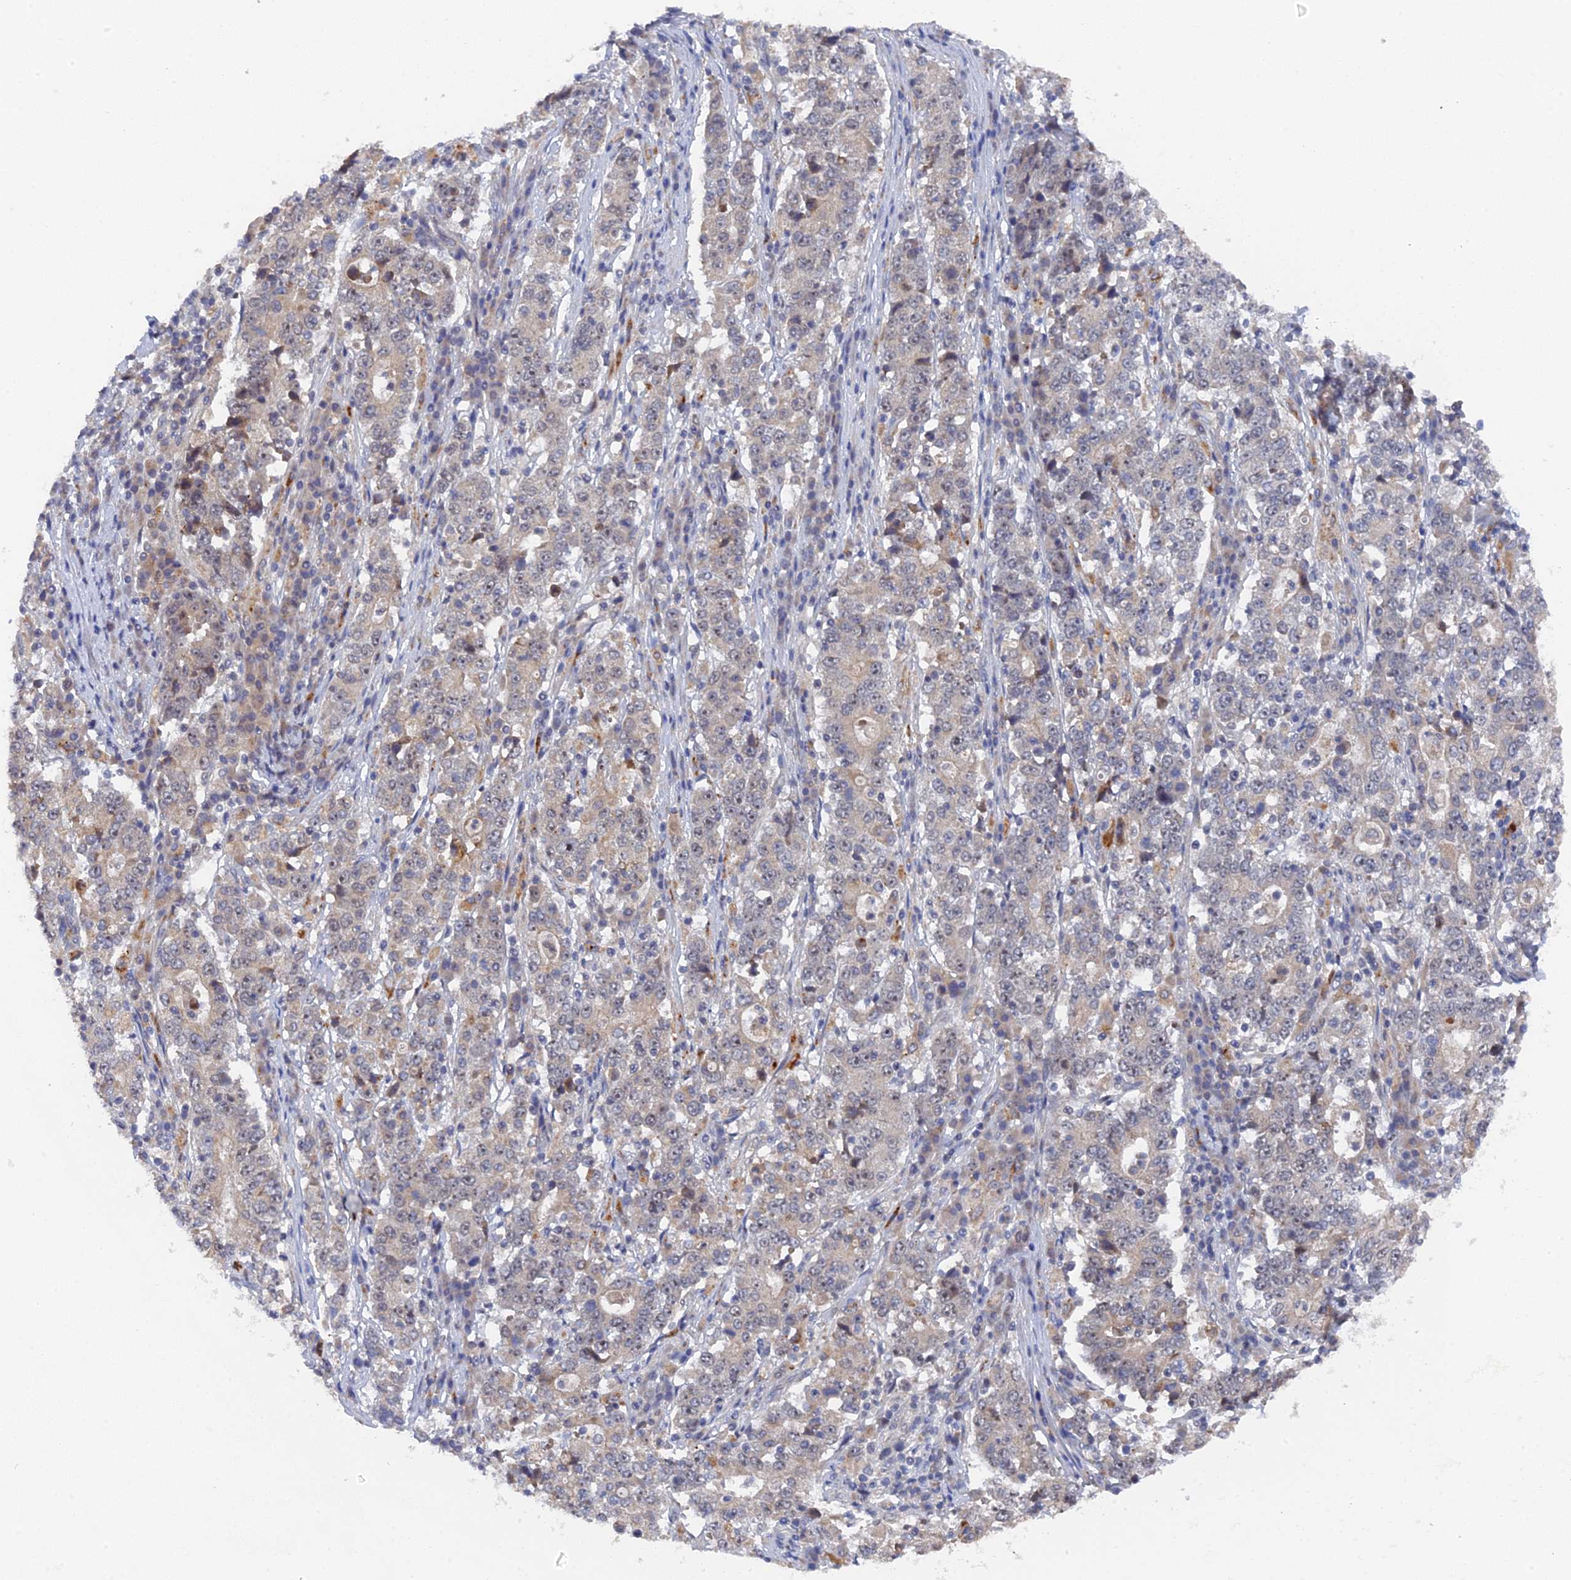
{"staining": {"intensity": "weak", "quantity": "<25%", "location": "cytoplasmic/membranous"}, "tissue": "stomach cancer", "cell_type": "Tumor cells", "image_type": "cancer", "snomed": [{"axis": "morphology", "description": "Adenocarcinoma, NOS"}, {"axis": "topography", "description": "Stomach"}], "caption": "This is a photomicrograph of immunohistochemistry (IHC) staining of stomach cancer (adenocarcinoma), which shows no expression in tumor cells. (DAB (3,3'-diaminobenzidine) immunohistochemistry (IHC), high magnification).", "gene": "MIGA2", "patient": {"sex": "male", "age": 59}}